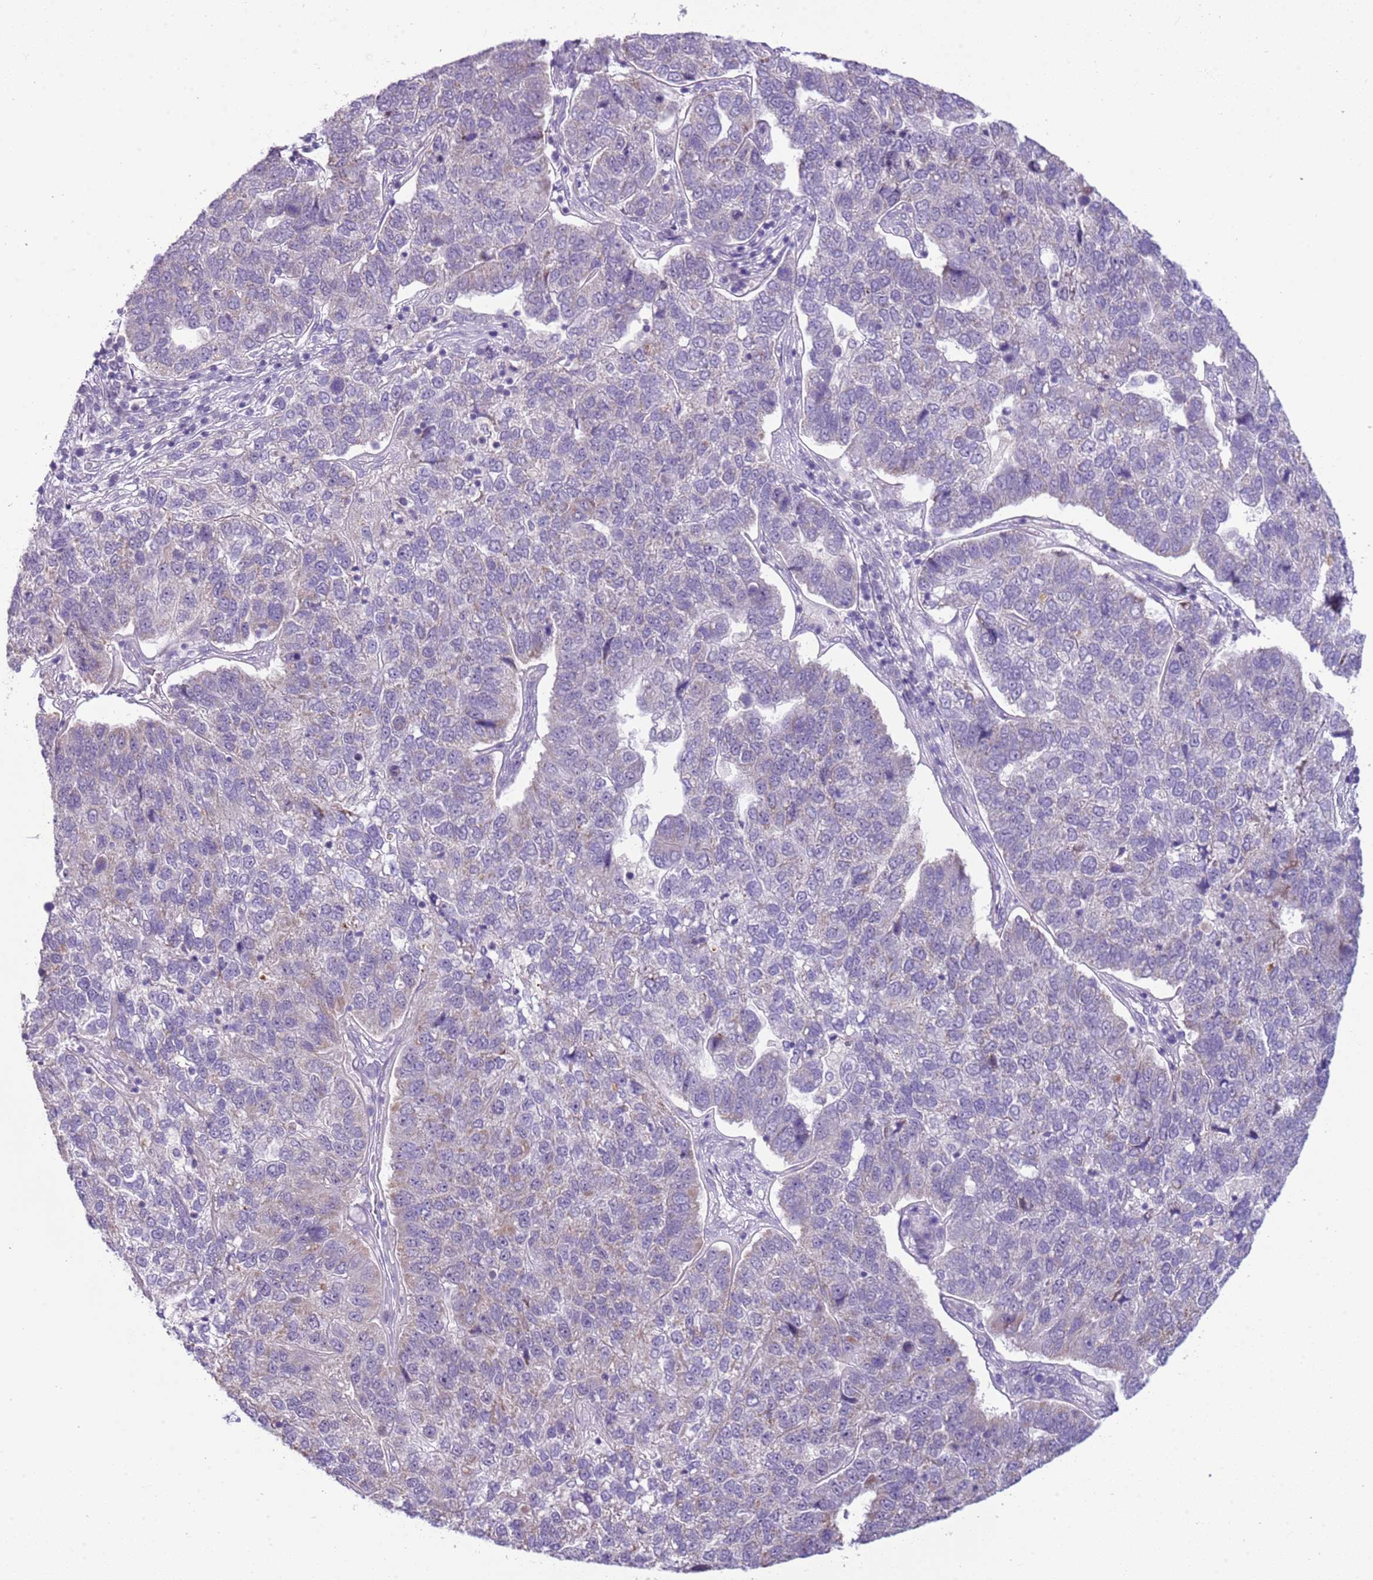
{"staining": {"intensity": "negative", "quantity": "none", "location": "none"}, "tissue": "pancreatic cancer", "cell_type": "Tumor cells", "image_type": "cancer", "snomed": [{"axis": "morphology", "description": "Adenocarcinoma, NOS"}, {"axis": "topography", "description": "Pancreas"}], "caption": "High power microscopy photomicrograph of an immunohistochemistry (IHC) histopathology image of pancreatic adenocarcinoma, revealing no significant staining in tumor cells.", "gene": "FAM120C", "patient": {"sex": "female", "age": 61}}